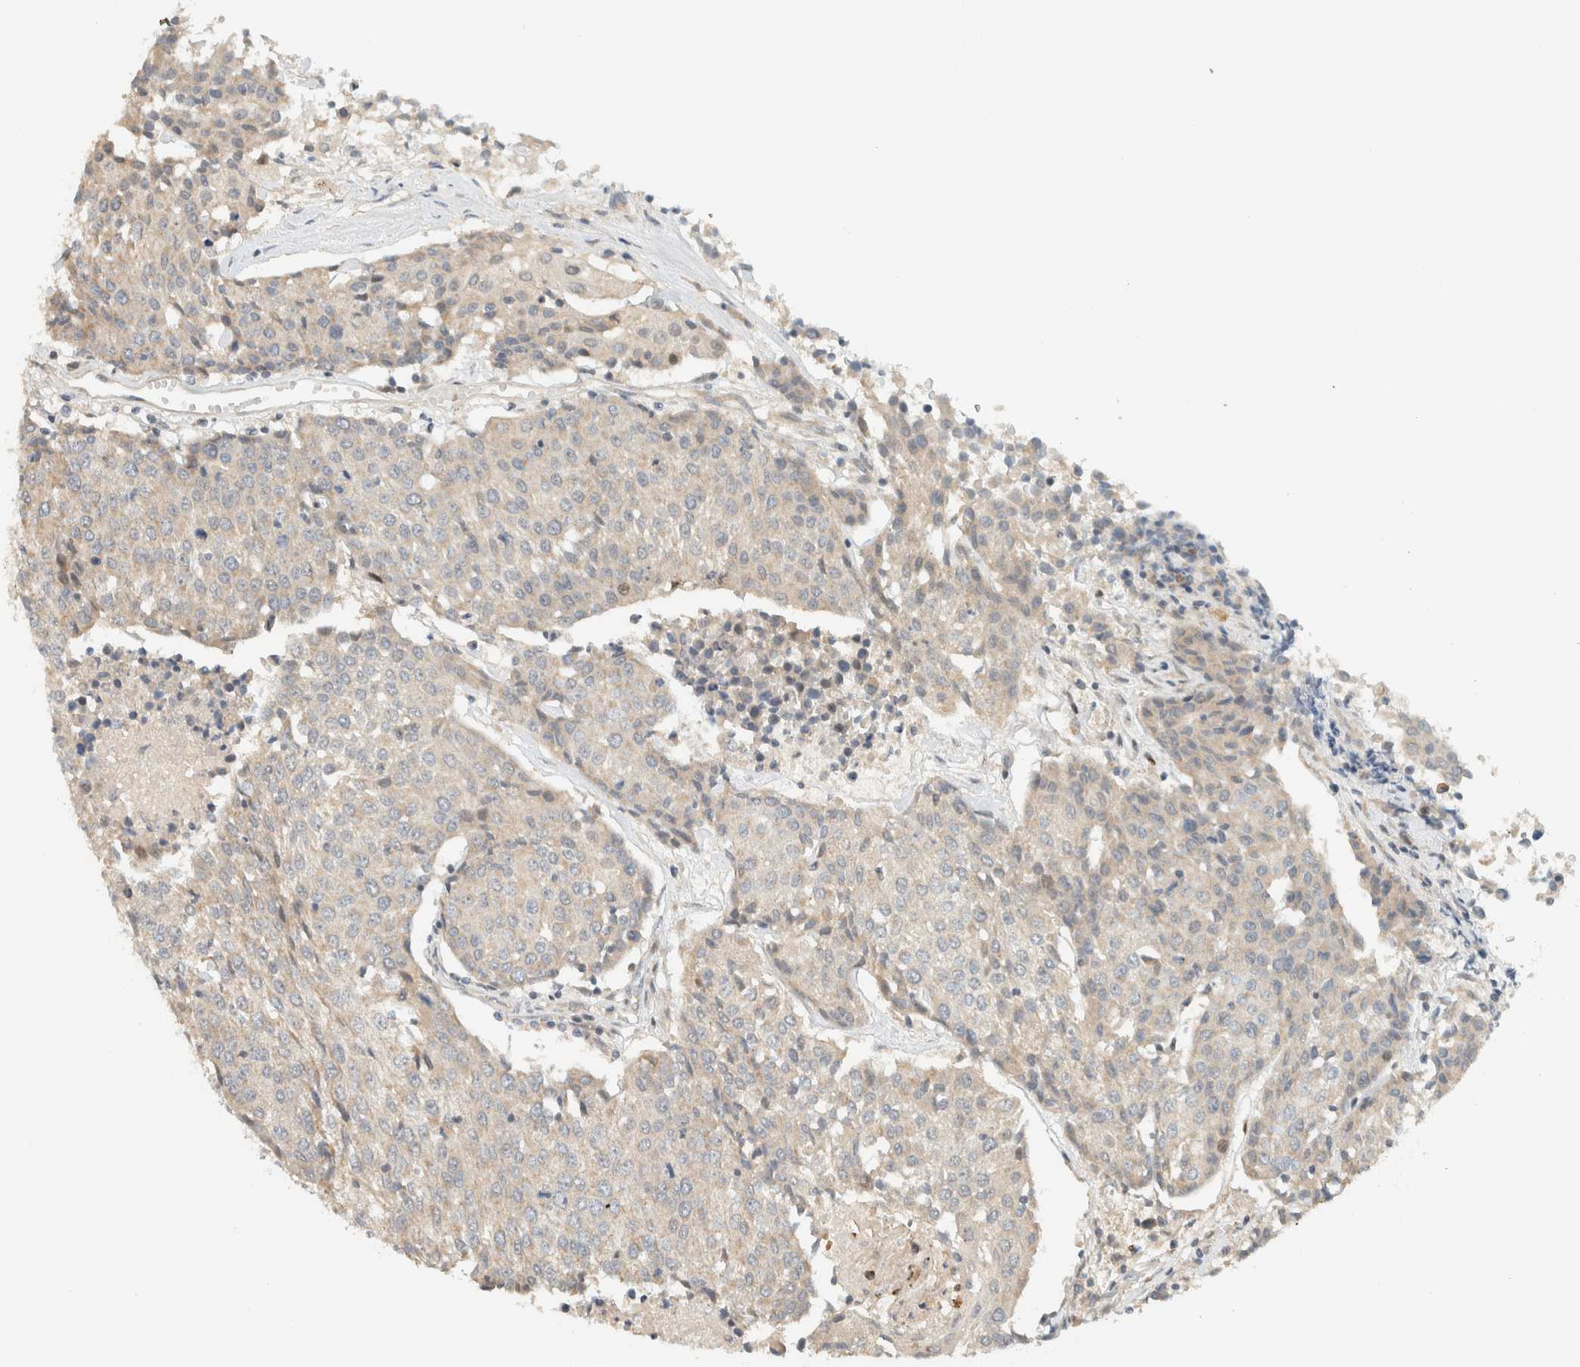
{"staining": {"intensity": "weak", "quantity": "25%-75%", "location": "cytoplasmic/membranous"}, "tissue": "urothelial cancer", "cell_type": "Tumor cells", "image_type": "cancer", "snomed": [{"axis": "morphology", "description": "Urothelial carcinoma, High grade"}, {"axis": "topography", "description": "Urinary bladder"}], "caption": "High-grade urothelial carcinoma tissue reveals weak cytoplasmic/membranous expression in about 25%-75% of tumor cells", "gene": "CCDC171", "patient": {"sex": "female", "age": 85}}